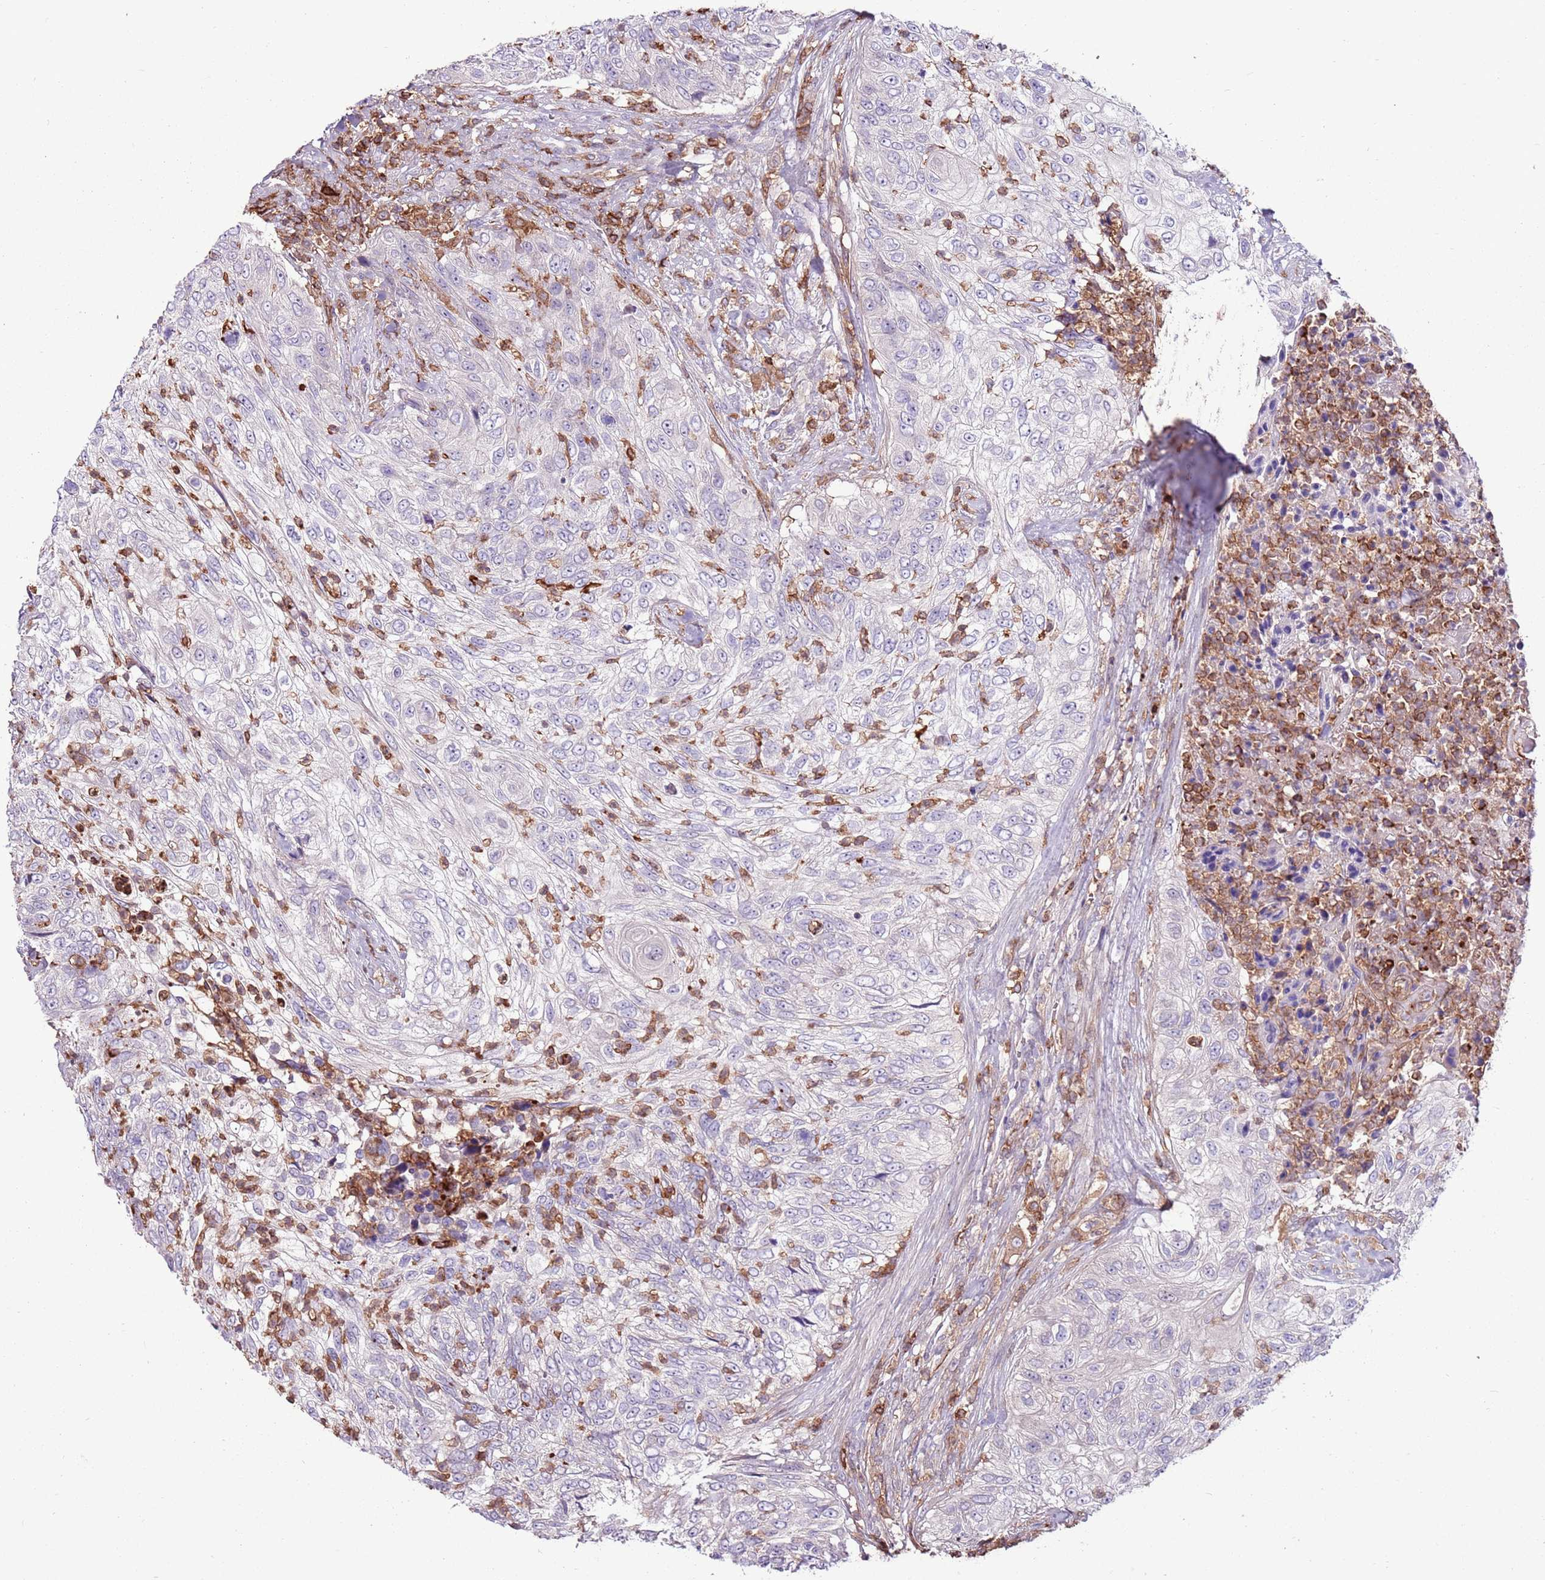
{"staining": {"intensity": "negative", "quantity": "none", "location": "none"}, "tissue": "urothelial cancer", "cell_type": "Tumor cells", "image_type": "cancer", "snomed": [{"axis": "morphology", "description": "Urothelial carcinoma, High grade"}, {"axis": "topography", "description": "Urinary bladder"}], "caption": "Immunohistochemistry of human urothelial carcinoma (high-grade) demonstrates no positivity in tumor cells.", "gene": "ZSWIM1", "patient": {"sex": "female", "age": 60}}